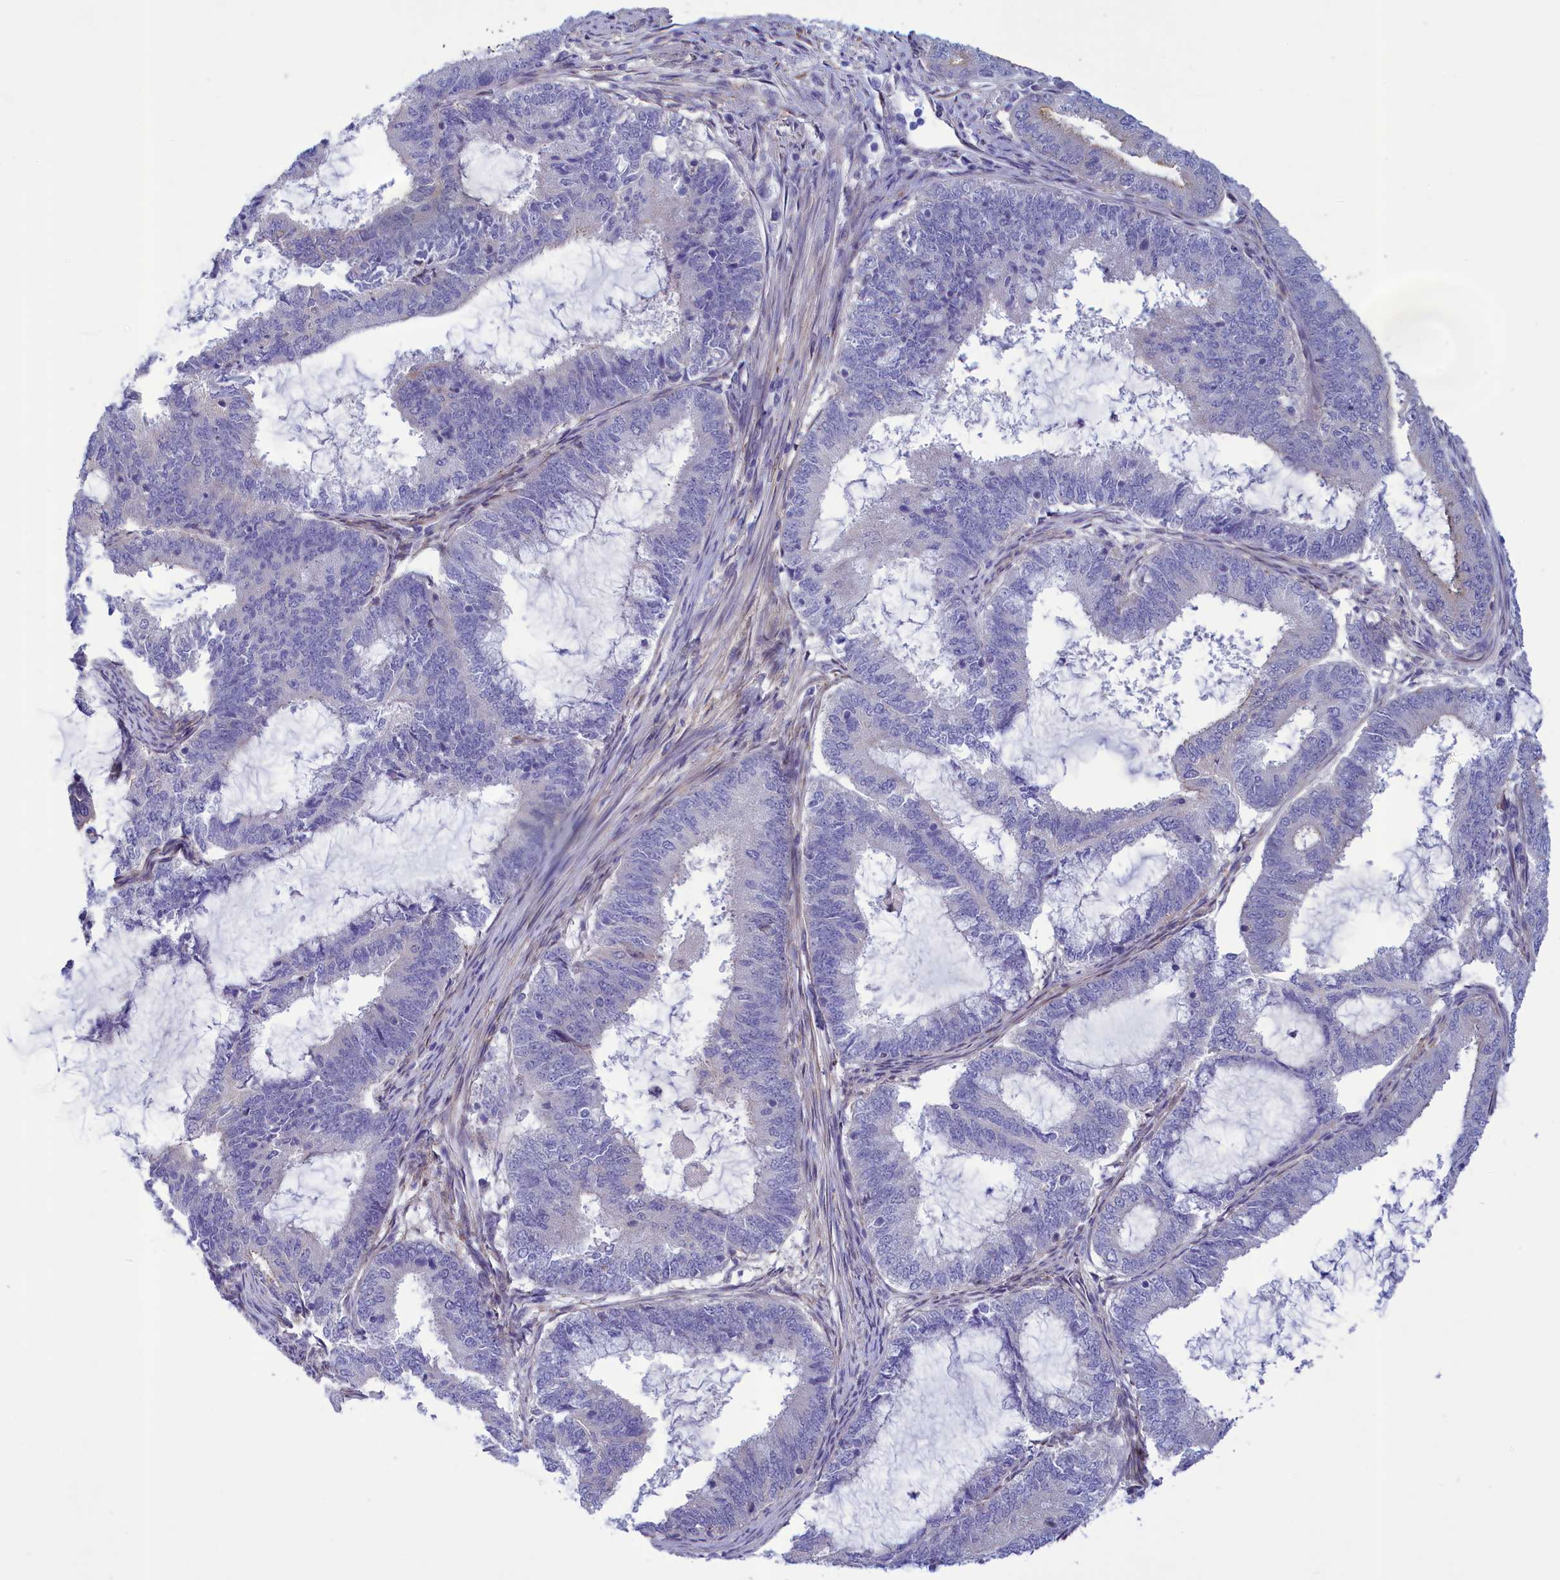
{"staining": {"intensity": "negative", "quantity": "none", "location": "none"}, "tissue": "endometrial cancer", "cell_type": "Tumor cells", "image_type": "cancer", "snomed": [{"axis": "morphology", "description": "Adenocarcinoma, NOS"}, {"axis": "topography", "description": "Endometrium"}], "caption": "Photomicrograph shows no significant protein staining in tumor cells of adenocarcinoma (endometrial).", "gene": "CORO2A", "patient": {"sex": "female", "age": 51}}